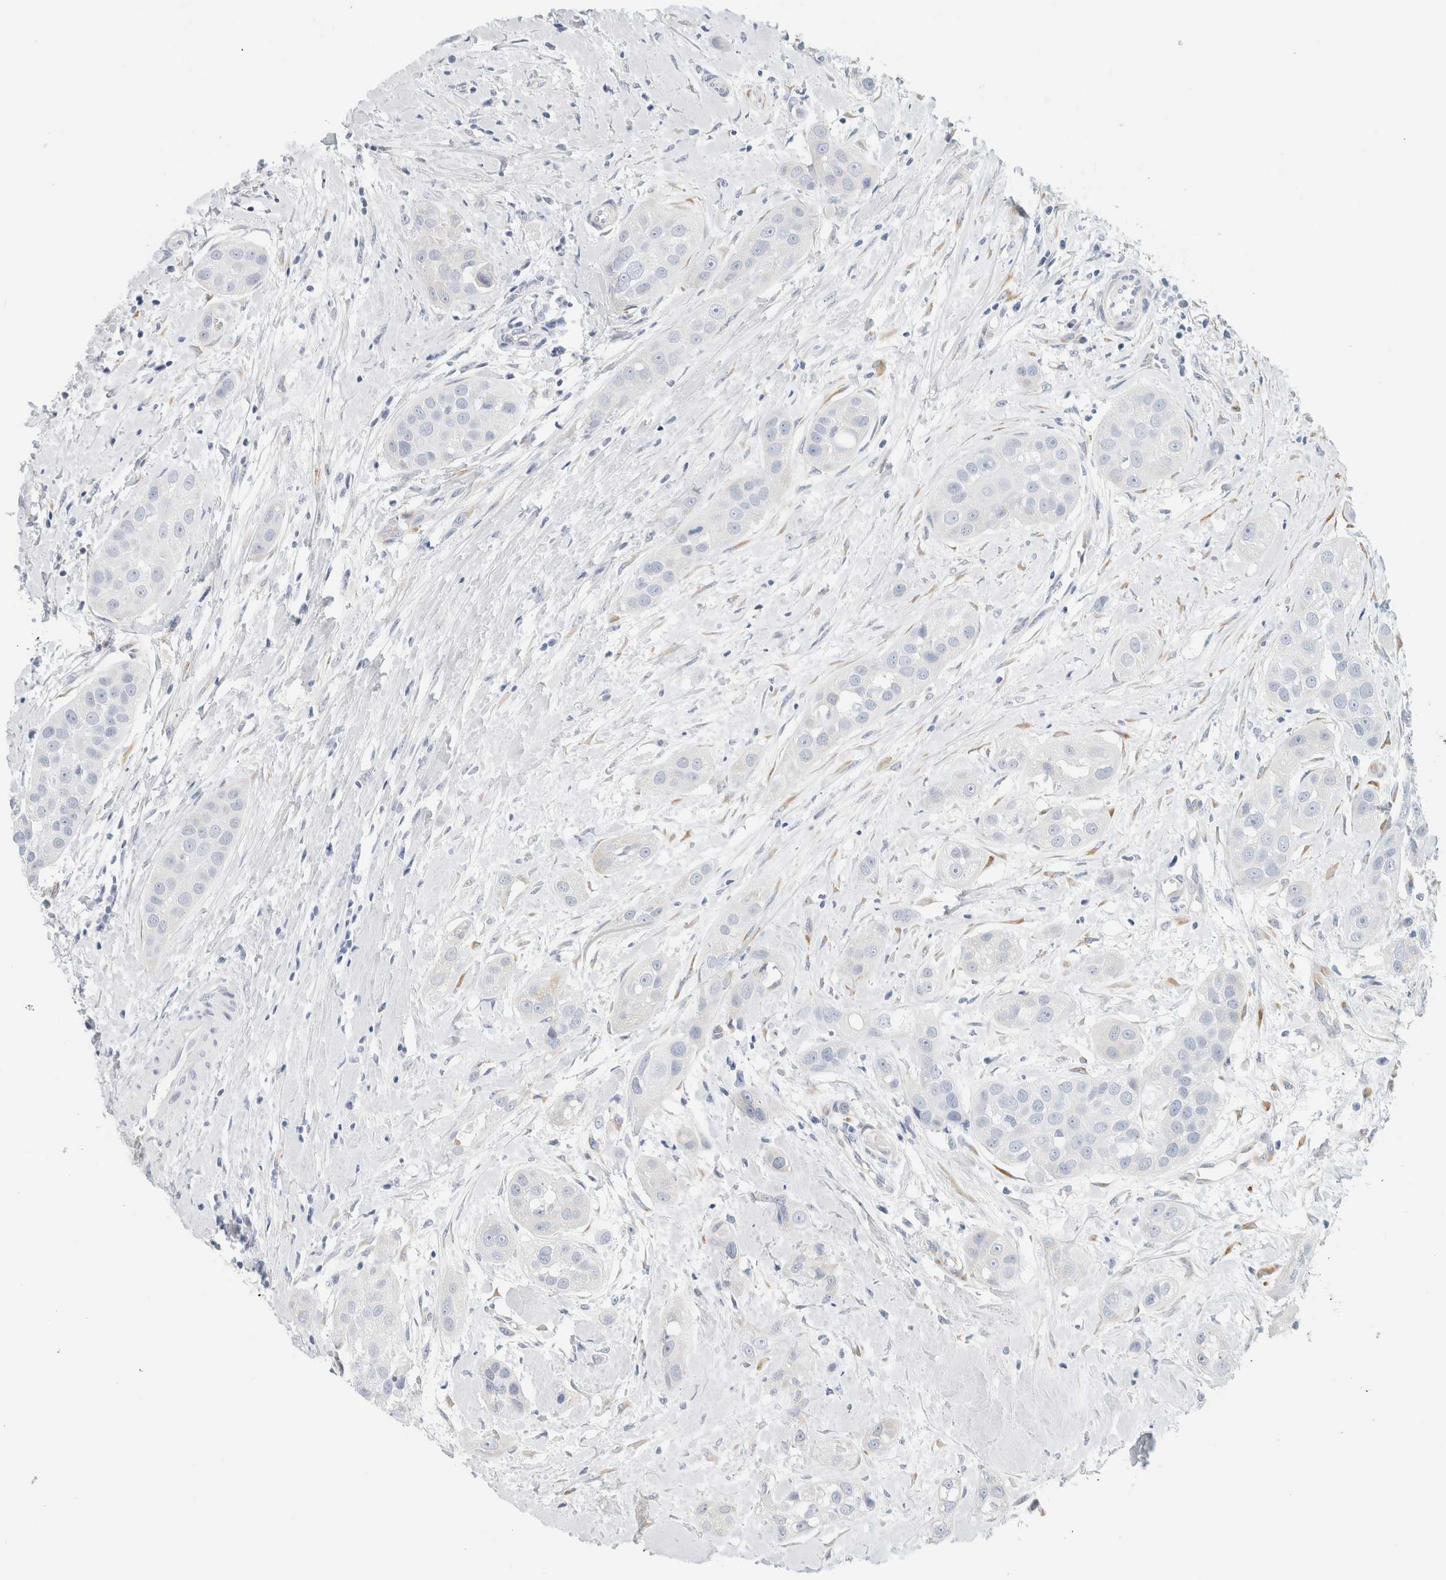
{"staining": {"intensity": "negative", "quantity": "none", "location": "none"}, "tissue": "head and neck cancer", "cell_type": "Tumor cells", "image_type": "cancer", "snomed": [{"axis": "morphology", "description": "Normal tissue, NOS"}, {"axis": "morphology", "description": "Squamous cell carcinoma, NOS"}, {"axis": "topography", "description": "Skeletal muscle"}, {"axis": "topography", "description": "Head-Neck"}], "caption": "Protein analysis of squamous cell carcinoma (head and neck) demonstrates no significant positivity in tumor cells.", "gene": "RTN4", "patient": {"sex": "male", "age": 51}}